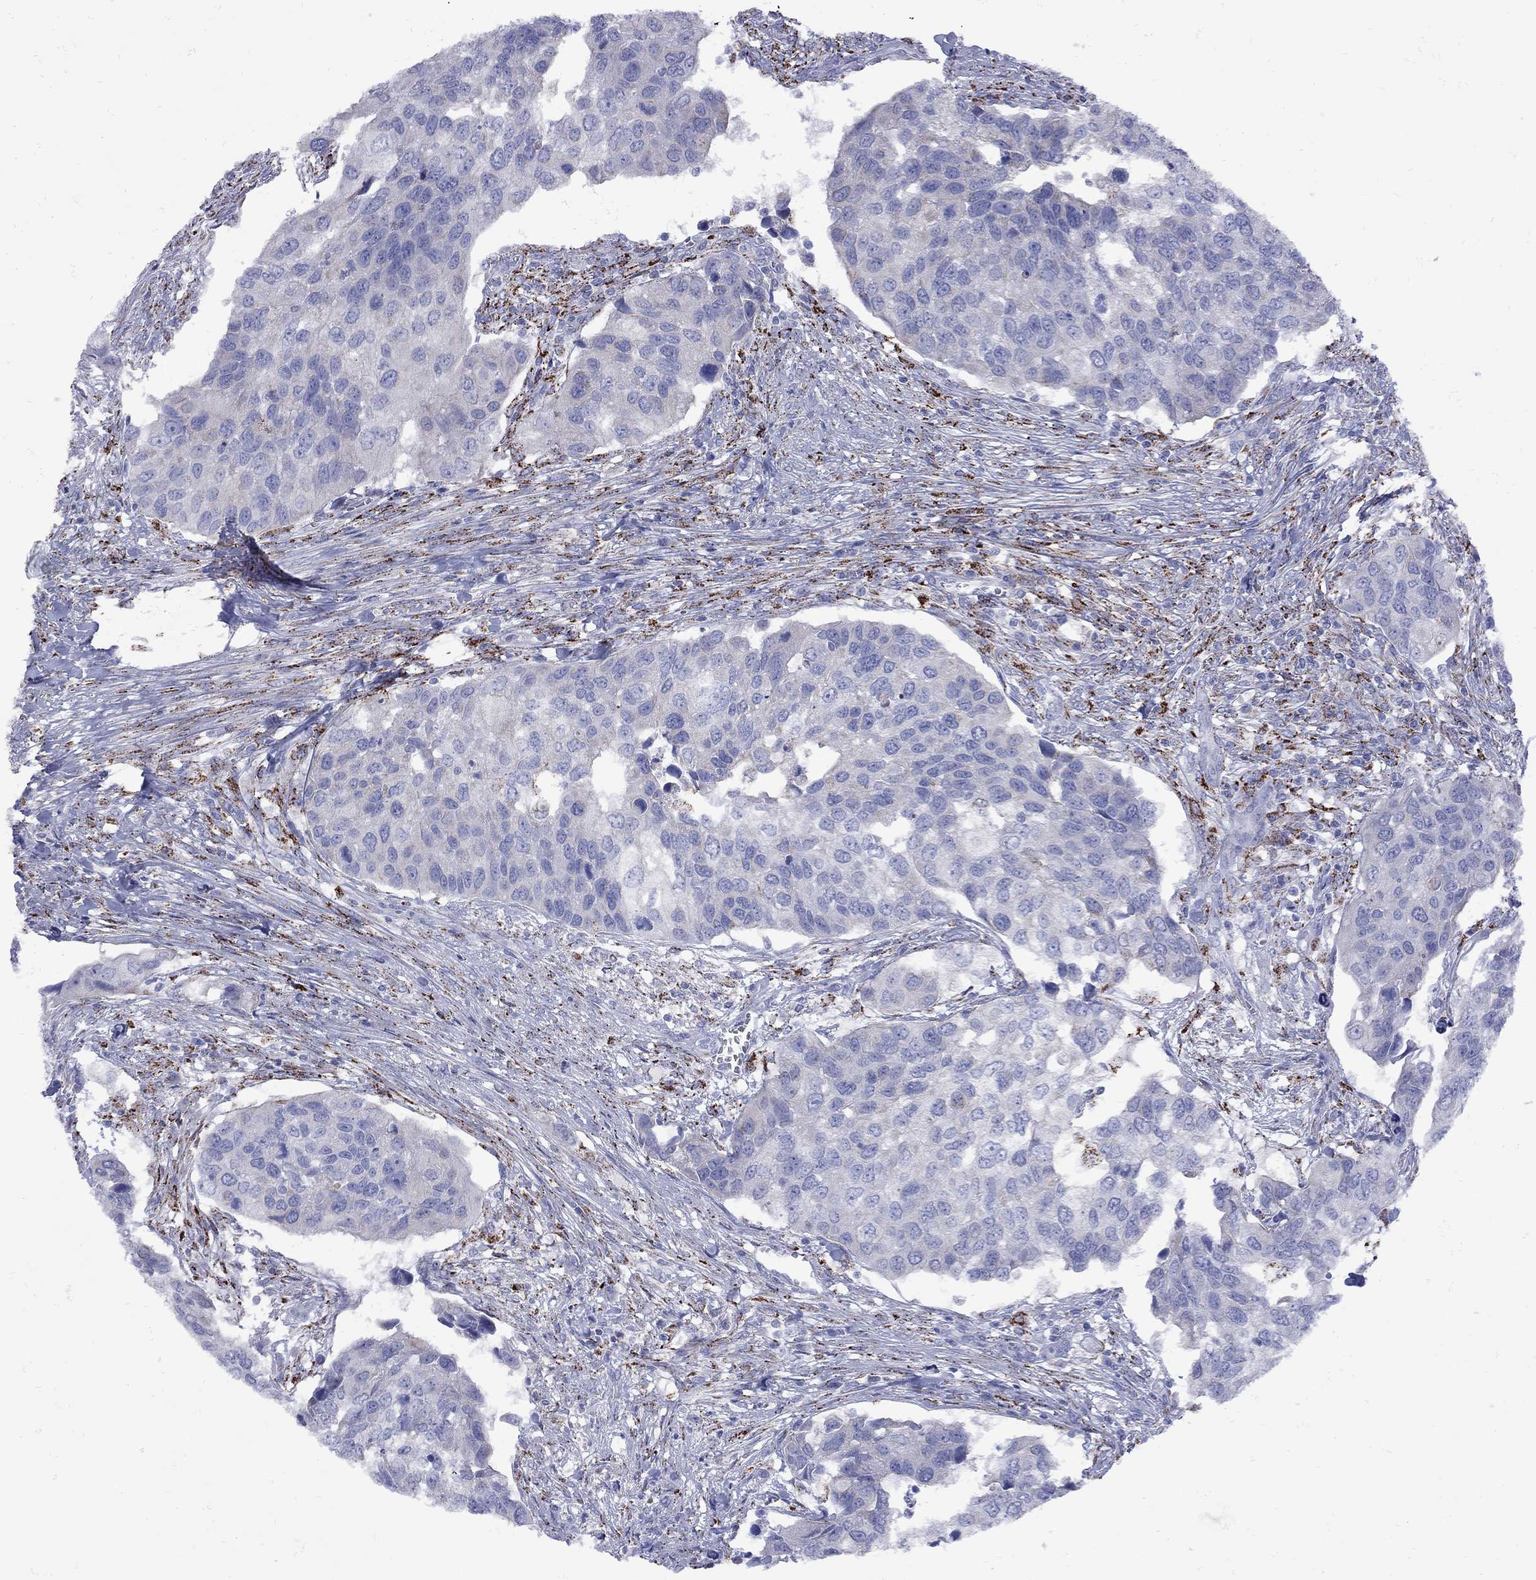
{"staining": {"intensity": "negative", "quantity": "none", "location": "none"}, "tissue": "urothelial cancer", "cell_type": "Tumor cells", "image_type": "cancer", "snomed": [{"axis": "morphology", "description": "Urothelial carcinoma, High grade"}, {"axis": "topography", "description": "Urinary bladder"}], "caption": "The immunohistochemistry image has no significant staining in tumor cells of urothelial carcinoma (high-grade) tissue.", "gene": "SESTD1", "patient": {"sex": "male", "age": 60}}